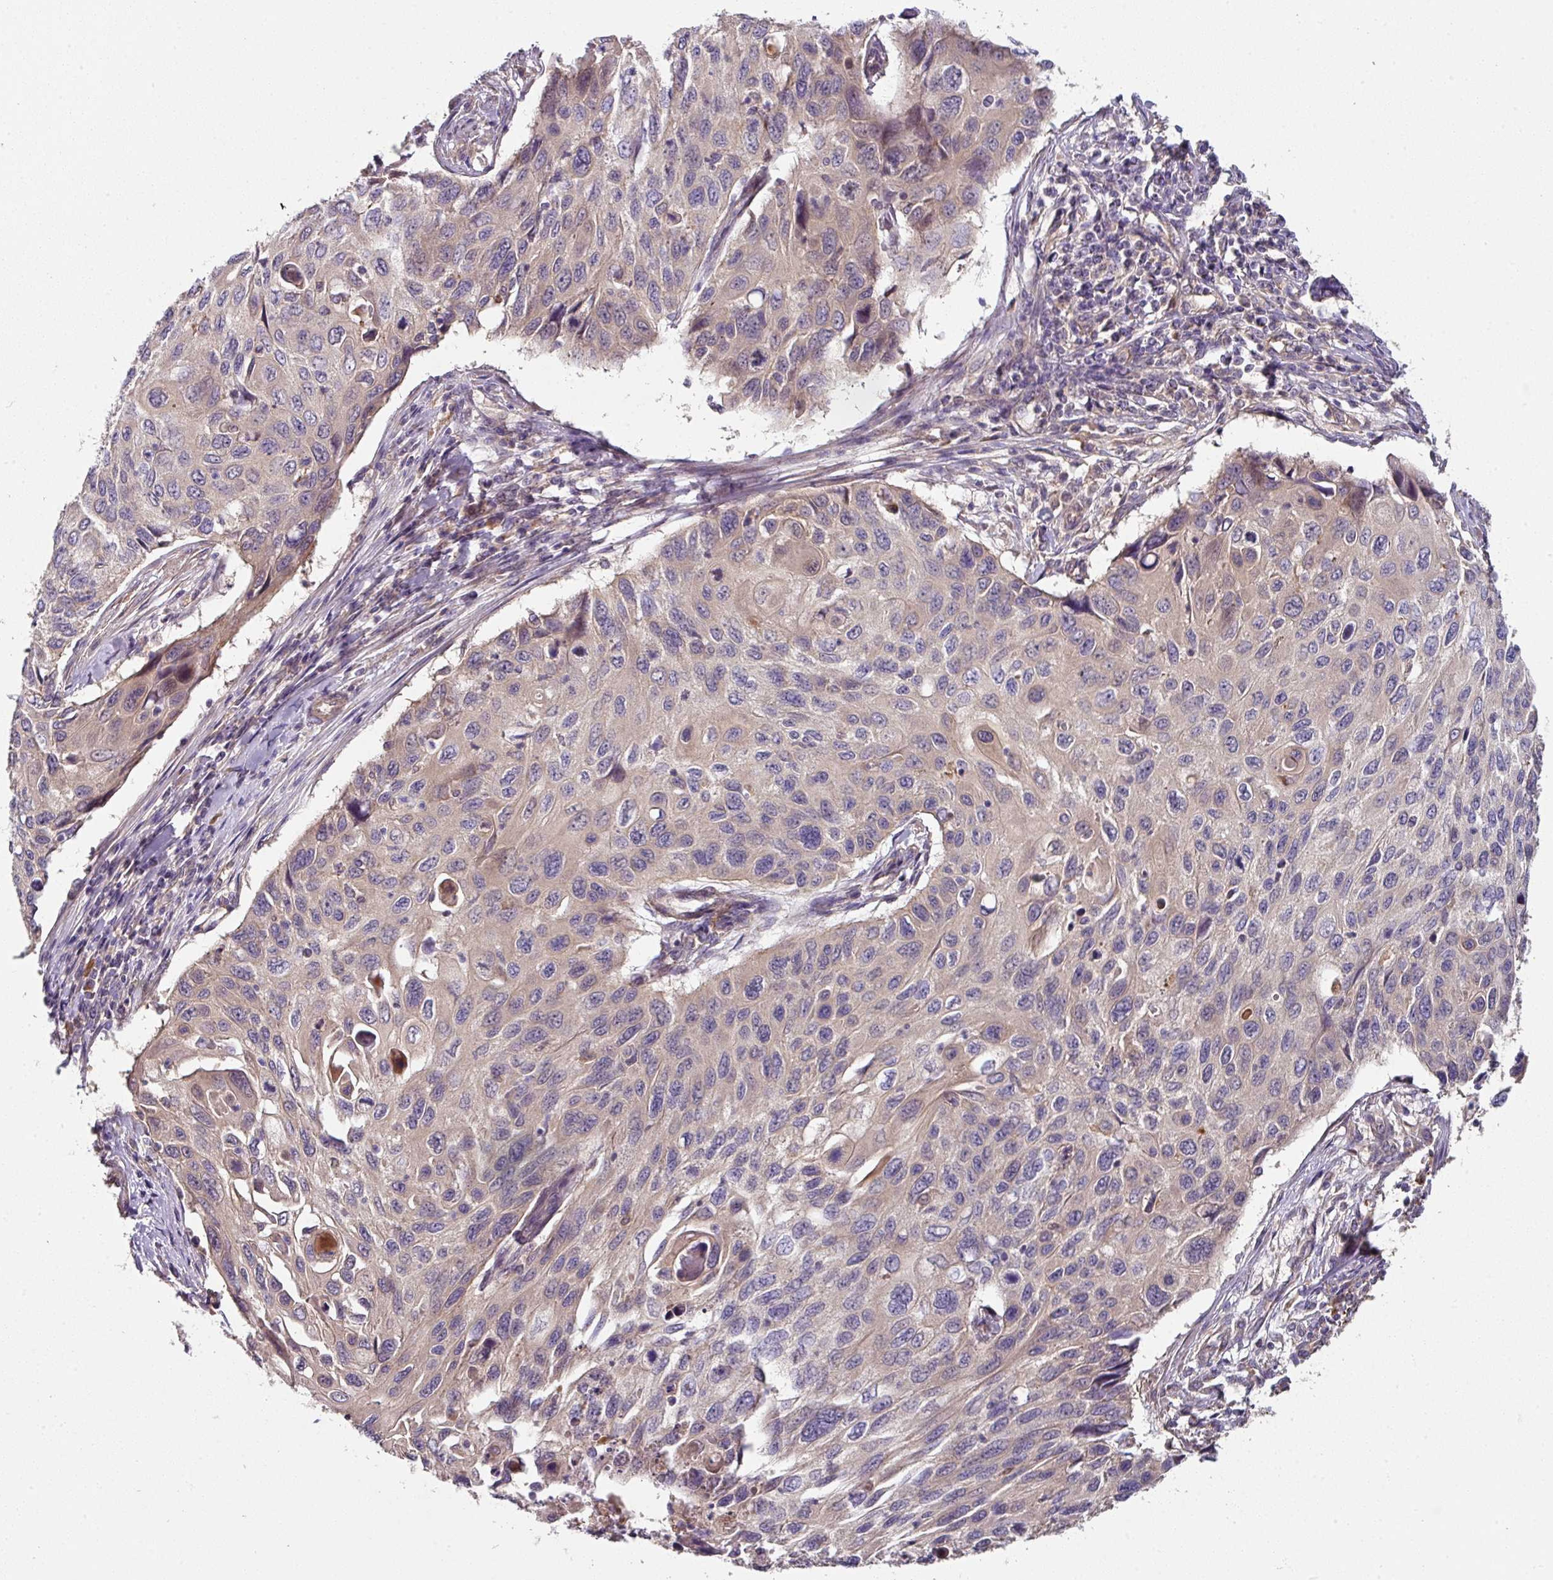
{"staining": {"intensity": "weak", "quantity": "<25%", "location": "cytoplasmic/membranous"}, "tissue": "cervical cancer", "cell_type": "Tumor cells", "image_type": "cancer", "snomed": [{"axis": "morphology", "description": "Squamous cell carcinoma, NOS"}, {"axis": "topography", "description": "Cervix"}], "caption": "IHC image of human cervical cancer stained for a protein (brown), which exhibits no staining in tumor cells.", "gene": "C4orf48", "patient": {"sex": "female", "age": 70}}